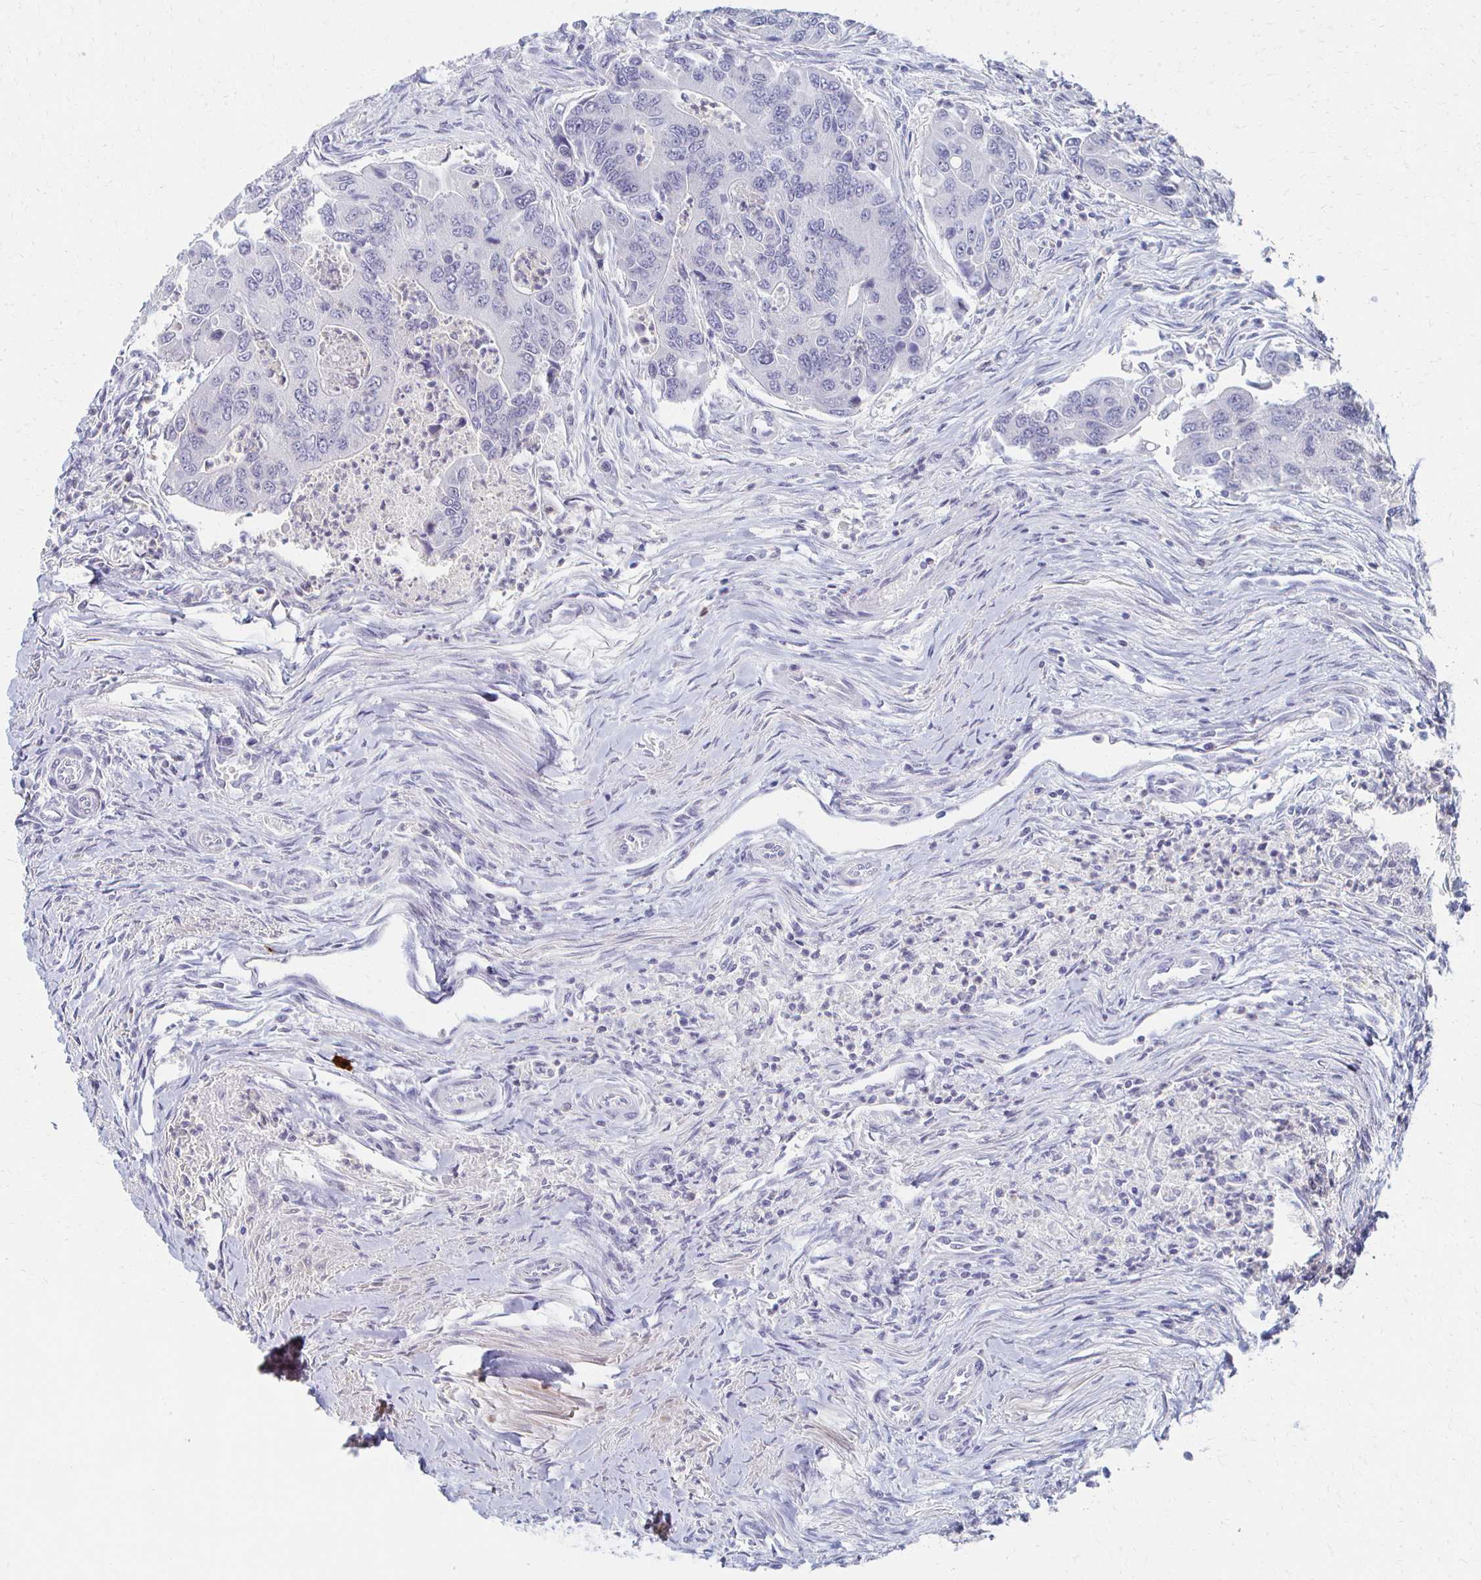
{"staining": {"intensity": "negative", "quantity": "none", "location": "none"}, "tissue": "colorectal cancer", "cell_type": "Tumor cells", "image_type": "cancer", "snomed": [{"axis": "morphology", "description": "Adenocarcinoma, NOS"}, {"axis": "topography", "description": "Colon"}], "caption": "Tumor cells are negative for brown protein staining in adenocarcinoma (colorectal).", "gene": "CXCR2", "patient": {"sex": "female", "age": 67}}